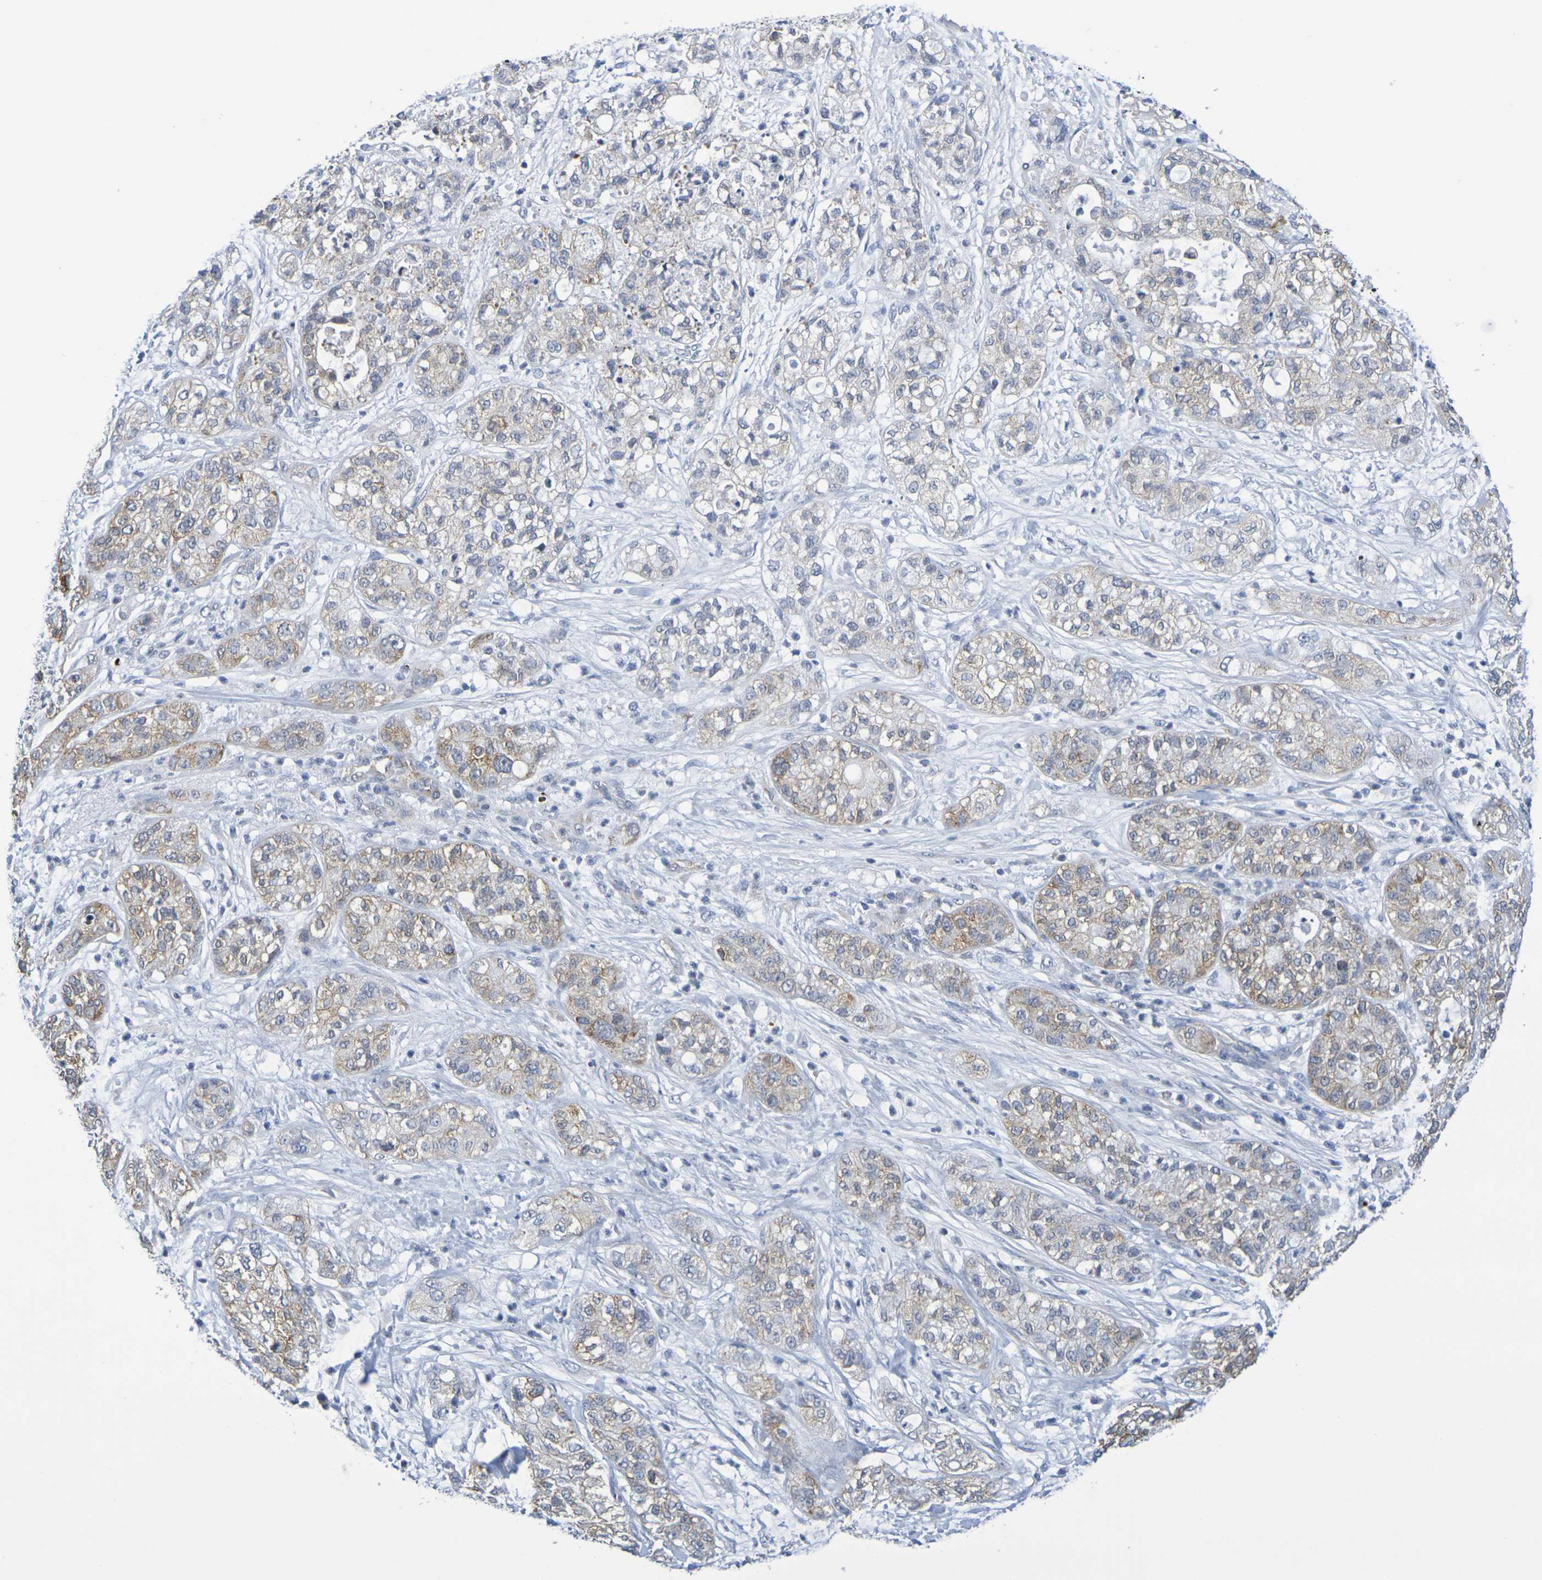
{"staining": {"intensity": "moderate", "quantity": ">75%", "location": "cytoplasmic/membranous"}, "tissue": "pancreatic cancer", "cell_type": "Tumor cells", "image_type": "cancer", "snomed": [{"axis": "morphology", "description": "Adenocarcinoma, NOS"}, {"axis": "topography", "description": "Pancreas"}], "caption": "Pancreatic adenocarcinoma was stained to show a protein in brown. There is medium levels of moderate cytoplasmic/membranous positivity in about >75% of tumor cells.", "gene": "CHRNB1", "patient": {"sex": "female", "age": 78}}